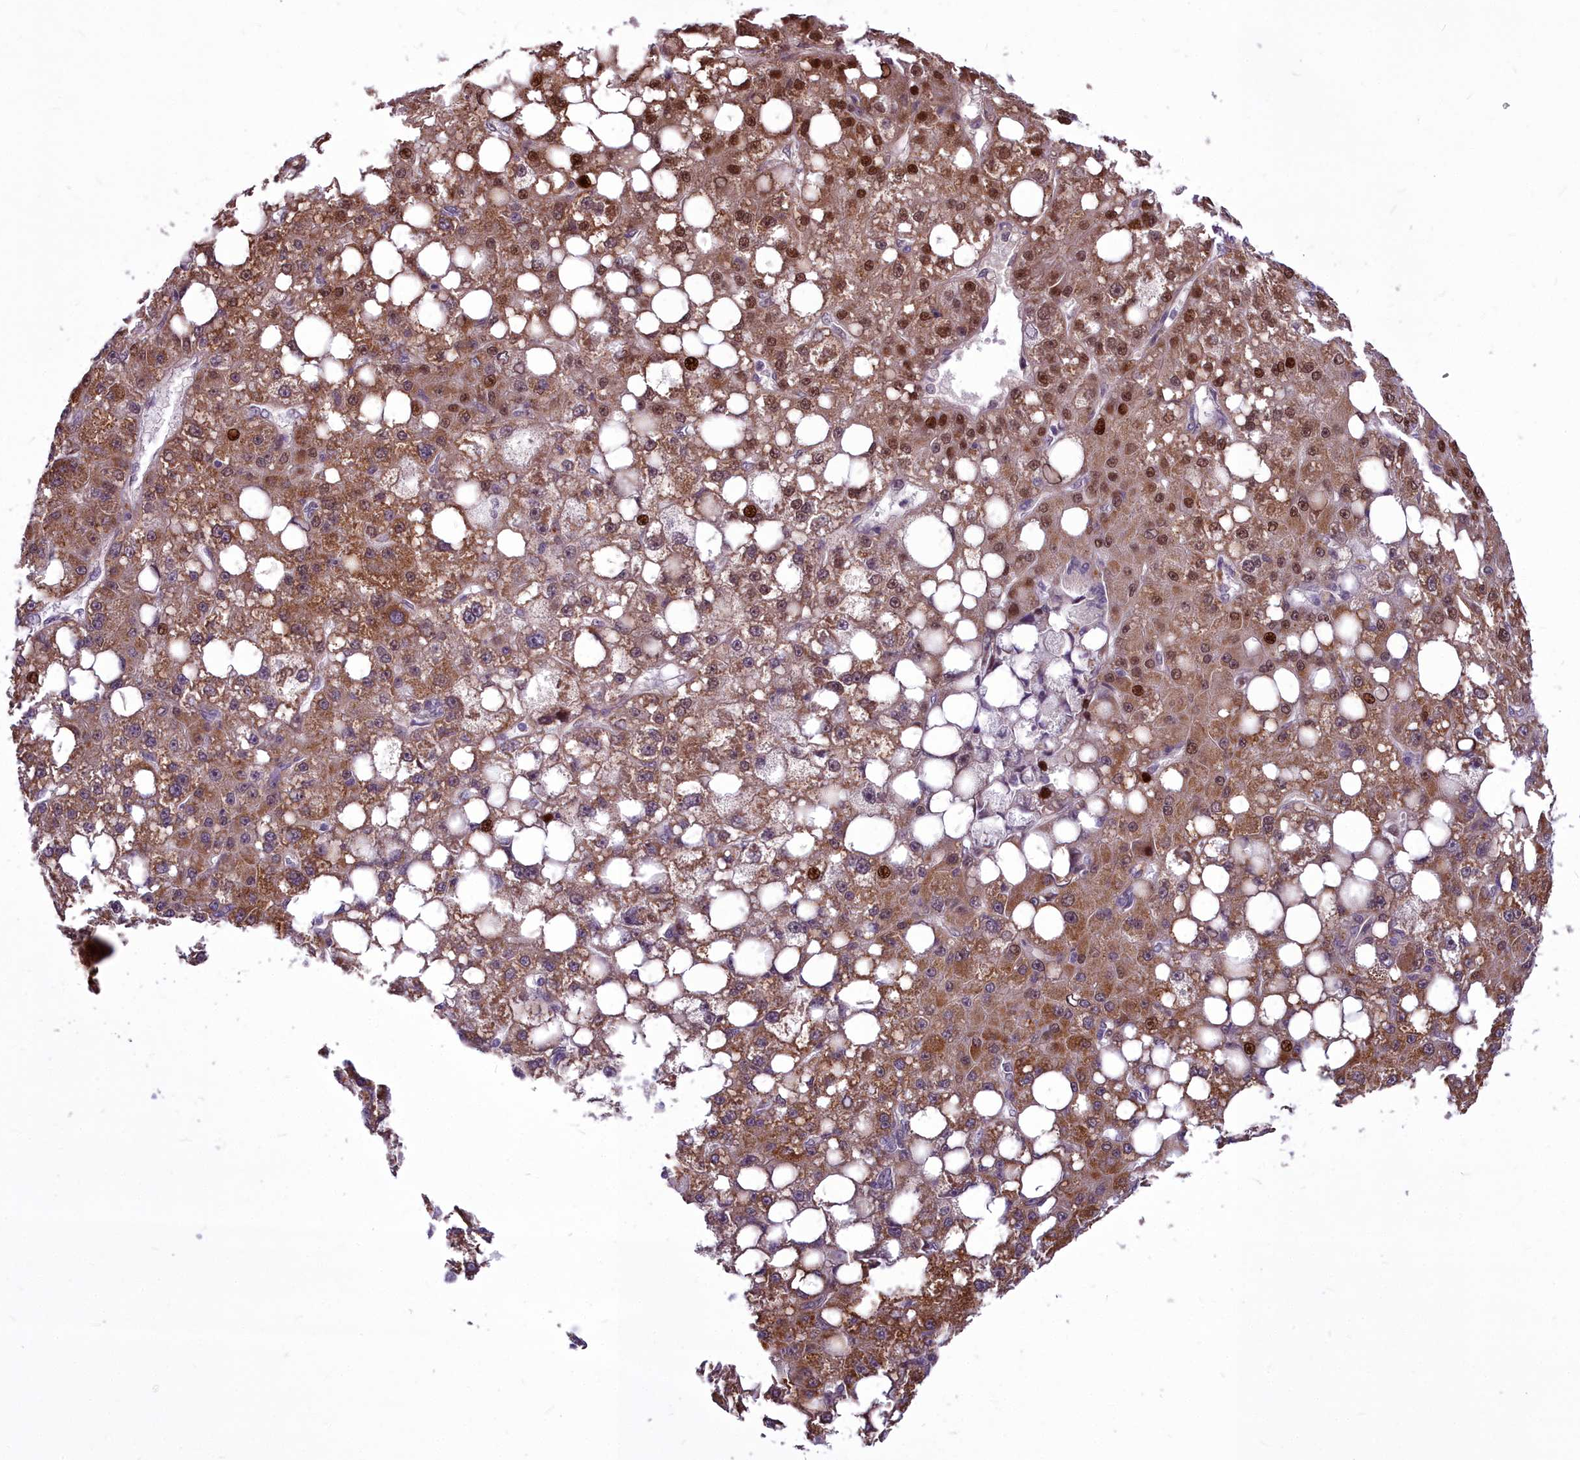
{"staining": {"intensity": "moderate", "quantity": ">75%", "location": "cytoplasmic/membranous,nuclear"}, "tissue": "liver cancer", "cell_type": "Tumor cells", "image_type": "cancer", "snomed": [{"axis": "morphology", "description": "Carcinoma, Hepatocellular, NOS"}, {"axis": "topography", "description": "Liver"}], "caption": "Liver cancer was stained to show a protein in brown. There is medium levels of moderate cytoplasmic/membranous and nuclear expression in approximately >75% of tumor cells.", "gene": "AP1M1", "patient": {"sex": "male", "age": 67}}